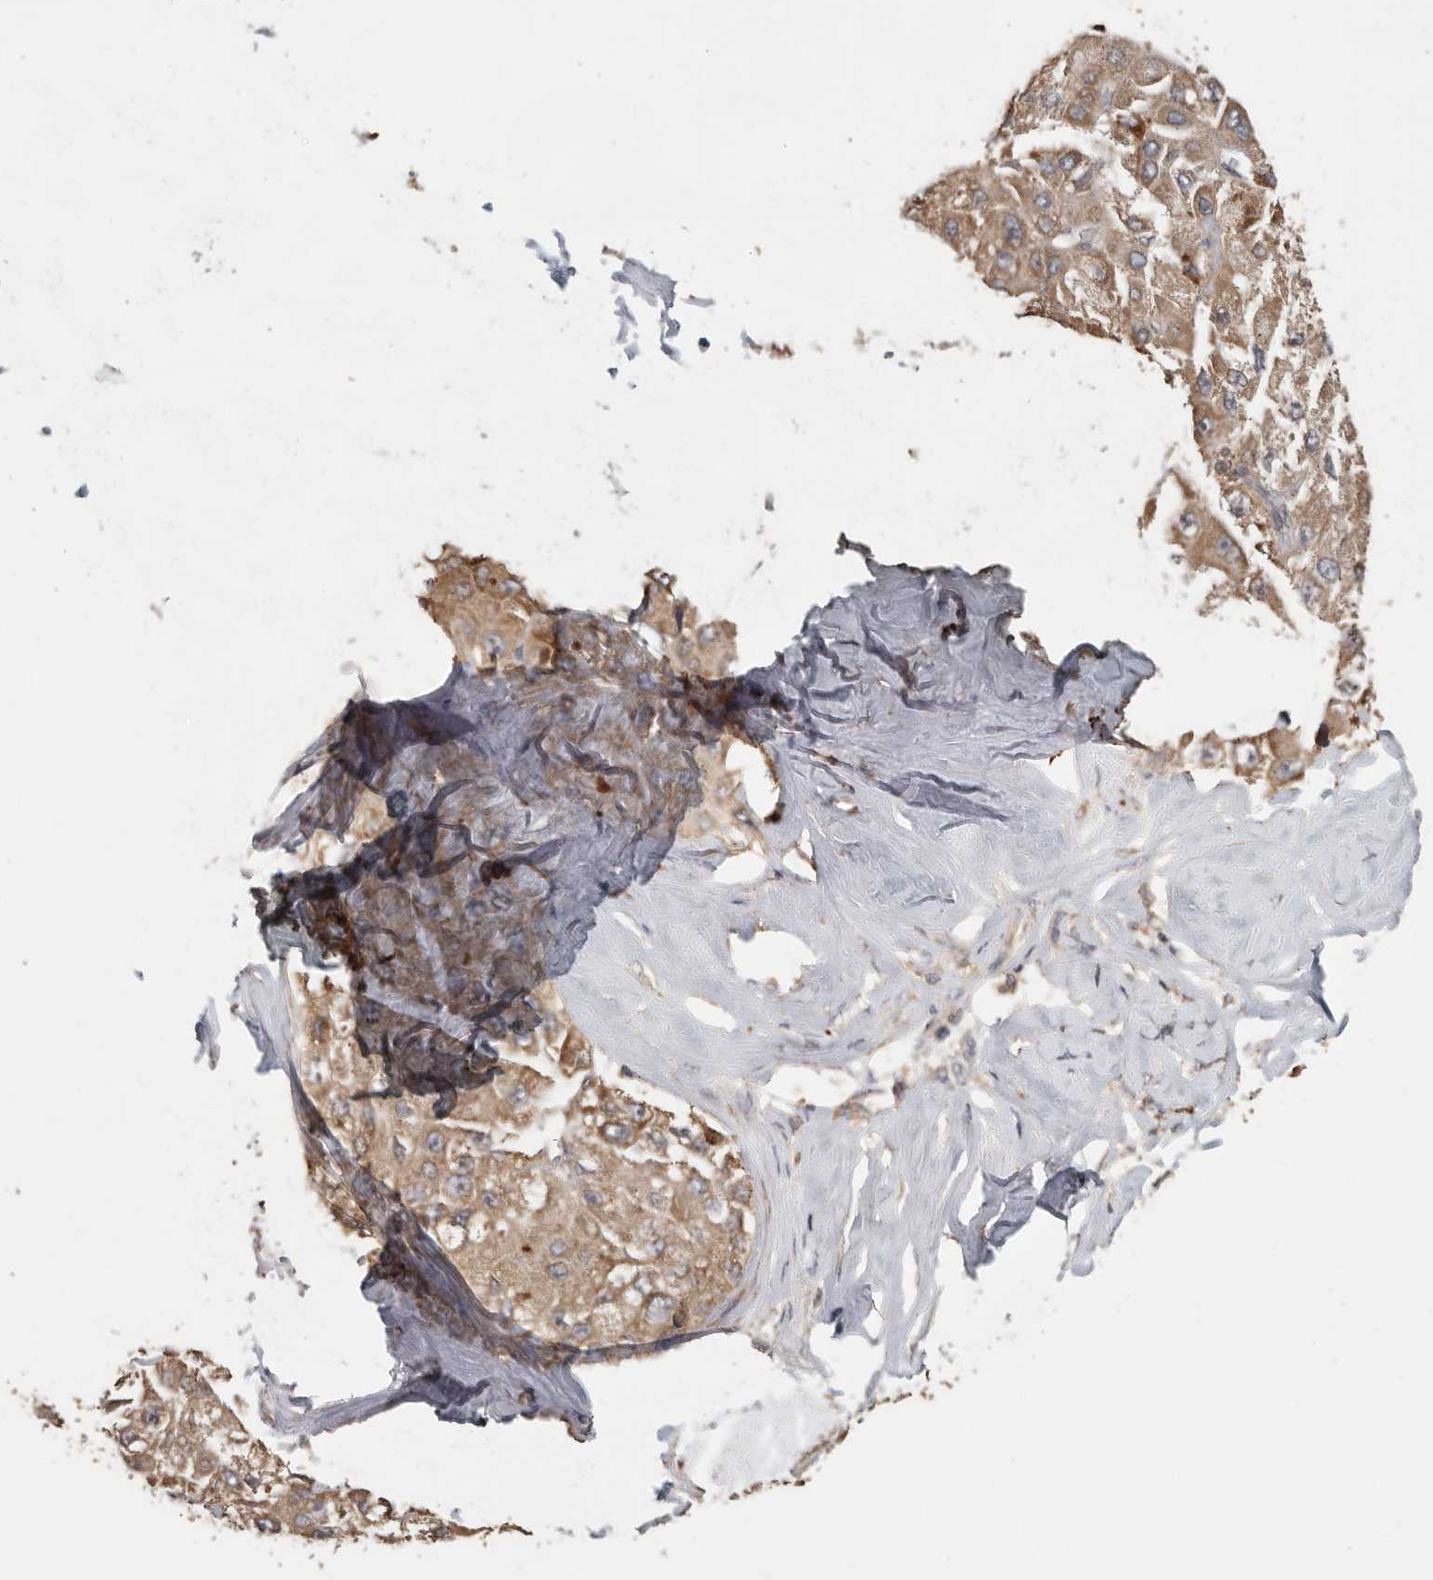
{"staining": {"intensity": "moderate", "quantity": ">75%", "location": "cytoplasmic/membranous"}, "tissue": "liver cancer", "cell_type": "Tumor cells", "image_type": "cancer", "snomed": [{"axis": "morphology", "description": "Carcinoma, Hepatocellular, NOS"}, {"axis": "topography", "description": "Liver"}], "caption": "Liver cancer (hepatocellular carcinoma) stained with a protein marker demonstrates moderate staining in tumor cells.", "gene": "CCT8", "patient": {"sex": "male", "age": 80}}